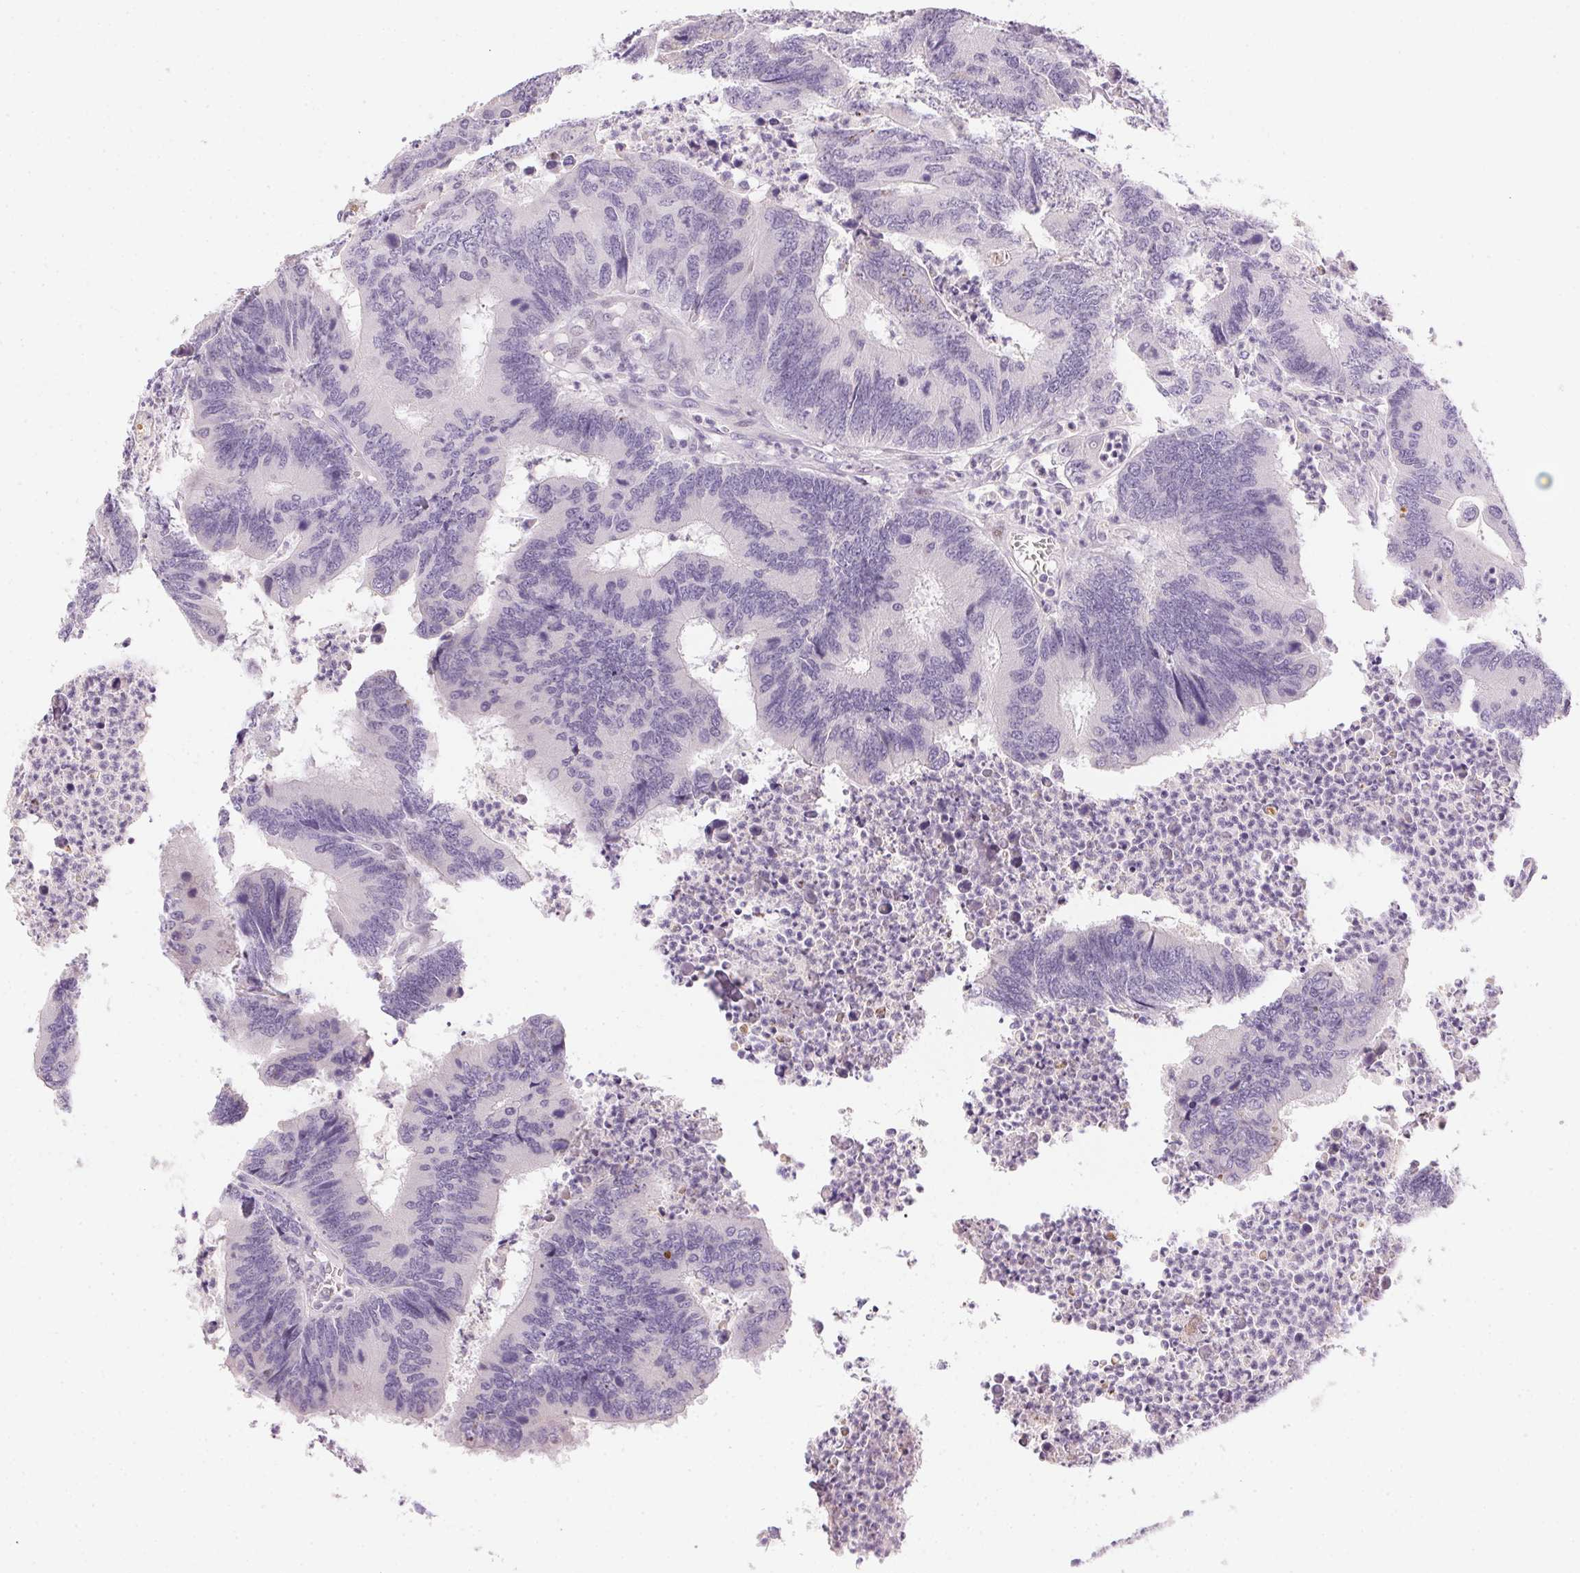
{"staining": {"intensity": "negative", "quantity": "none", "location": "none"}, "tissue": "colorectal cancer", "cell_type": "Tumor cells", "image_type": "cancer", "snomed": [{"axis": "morphology", "description": "Adenocarcinoma, NOS"}, {"axis": "topography", "description": "Colon"}], "caption": "Human colorectal cancer (adenocarcinoma) stained for a protein using immunohistochemistry (IHC) displays no expression in tumor cells.", "gene": "GSDMC", "patient": {"sex": "female", "age": 67}}